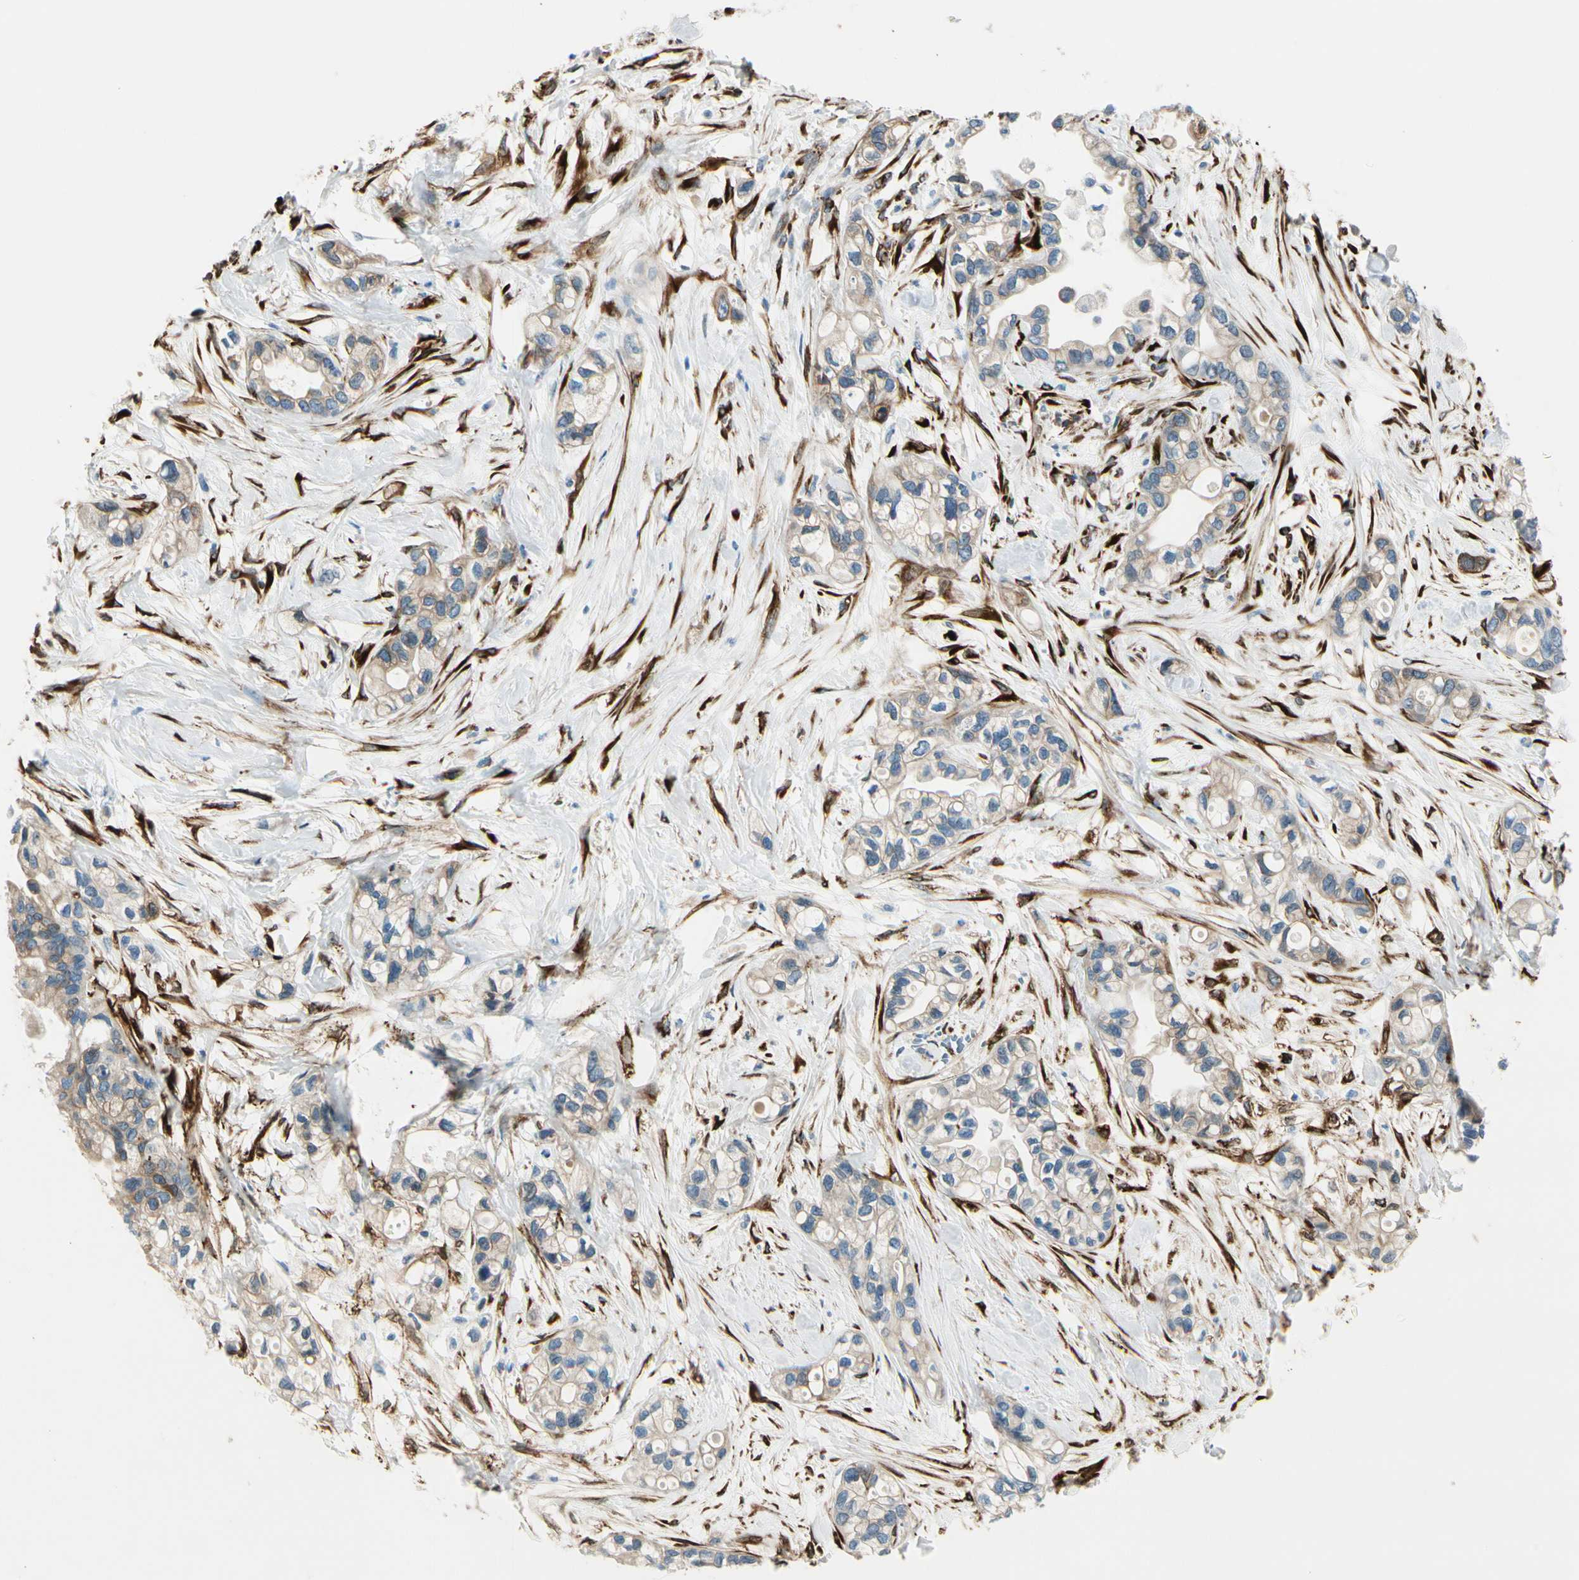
{"staining": {"intensity": "moderate", "quantity": ">75%", "location": "cytoplasmic/membranous"}, "tissue": "pancreatic cancer", "cell_type": "Tumor cells", "image_type": "cancer", "snomed": [{"axis": "morphology", "description": "Adenocarcinoma, NOS"}, {"axis": "topography", "description": "Pancreas"}], "caption": "Immunohistochemistry (IHC) staining of pancreatic adenocarcinoma, which demonstrates medium levels of moderate cytoplasmic/membranous staining in approximately >75% of tumor cells indicating moderate cytoplasmic/membranous protein staining. The staining was performed using DAB (brown) for protein detection and nuclei were counterstained in hematoxylin (blue).", "gene": "FKBP7", "patient": {"sex": "female", "age": 77}}